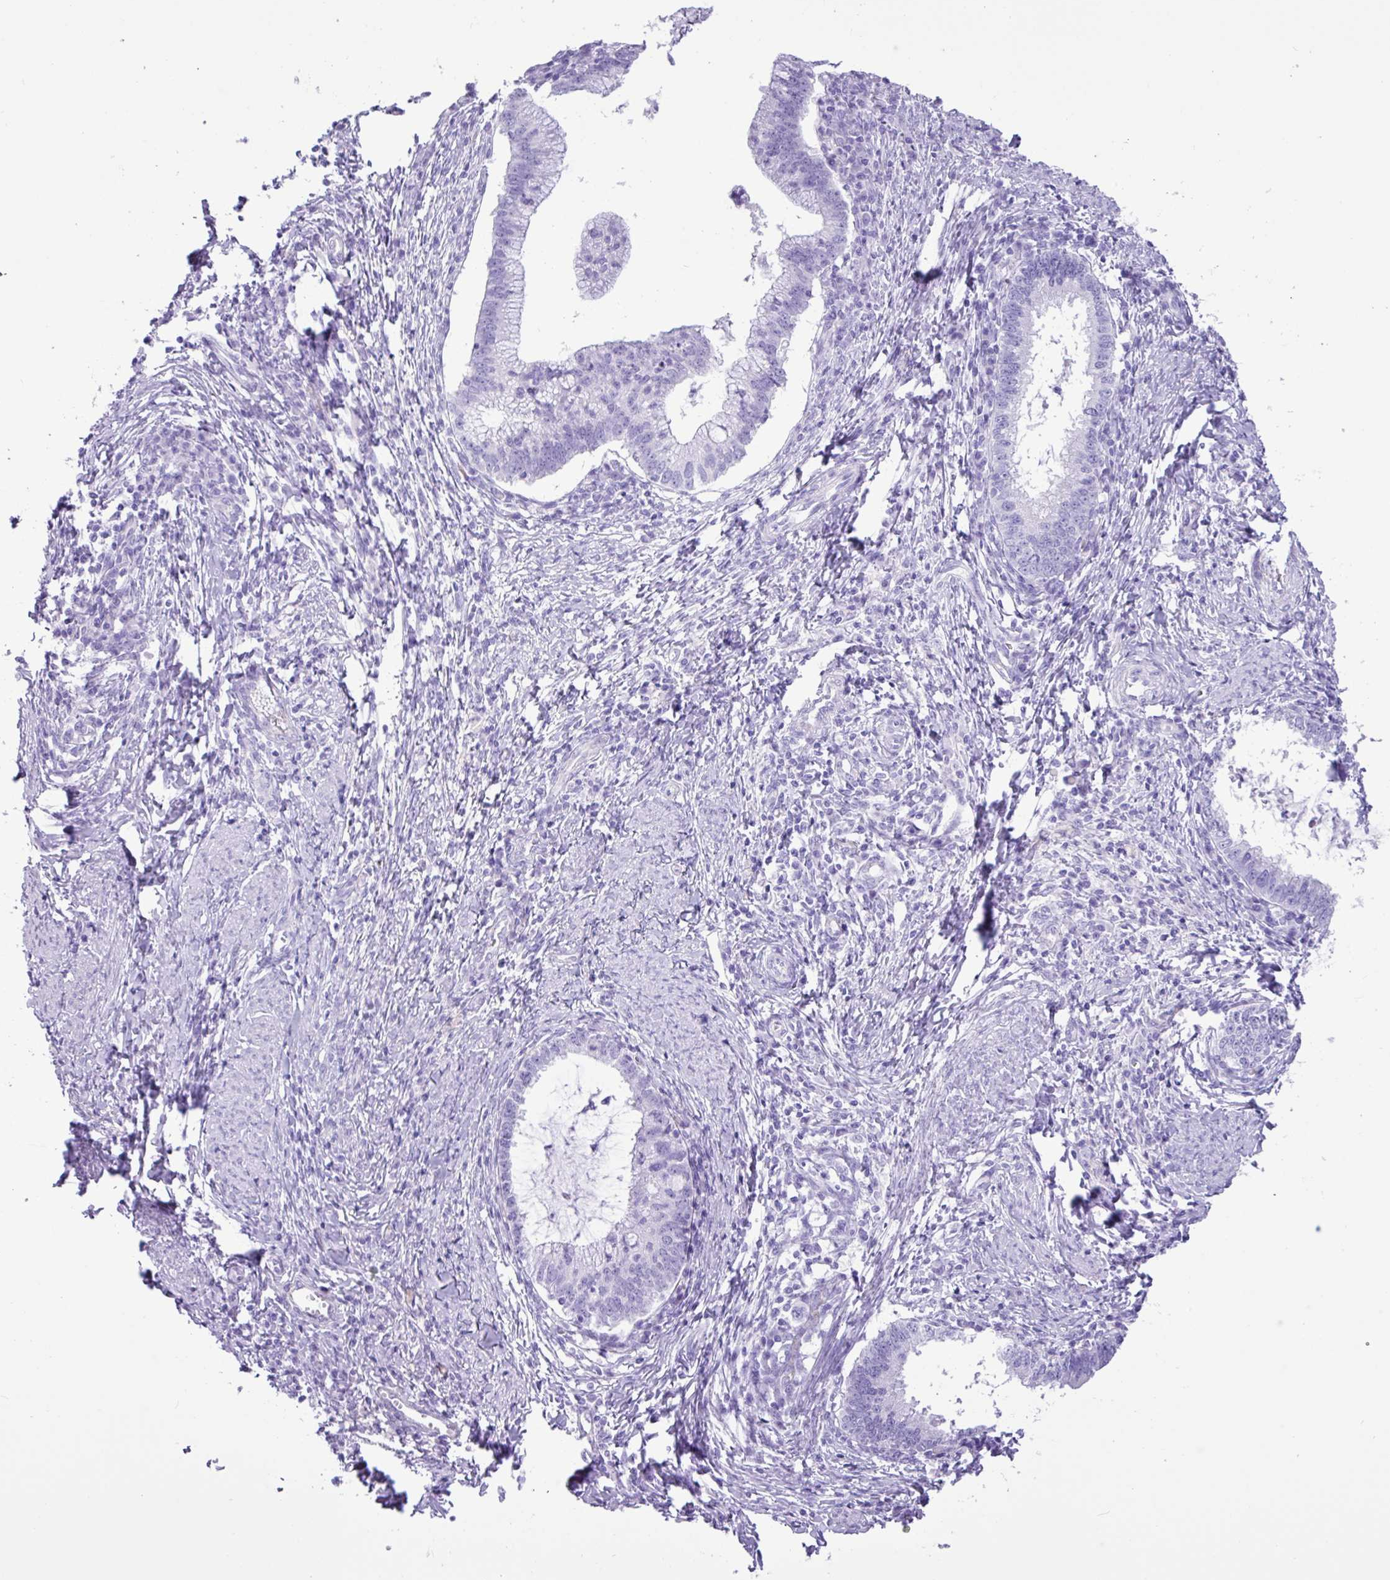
{"staining": {"intensity": "negative", "quantity": "none", "location": "none"}, "tissue": "cervical cancer", "cell_type": "Tumor cells", "image_type": "cancer", "snomed": [{"axis": "morphology", "description": "Adenocarcinoma, NOS"}, {"axis": "topography", "description": "Cervix"}], "caption": "Immunohistochemistry micrograph of neoplastic tissue: human cervical cancer (adenocarcinoma) stained with DAB (3,3'-diaminobenzidine) reveals no significant protein staining in tumor cells.", "gene": "CKMT2", "patient": {"sex": "female", "age": 36}}